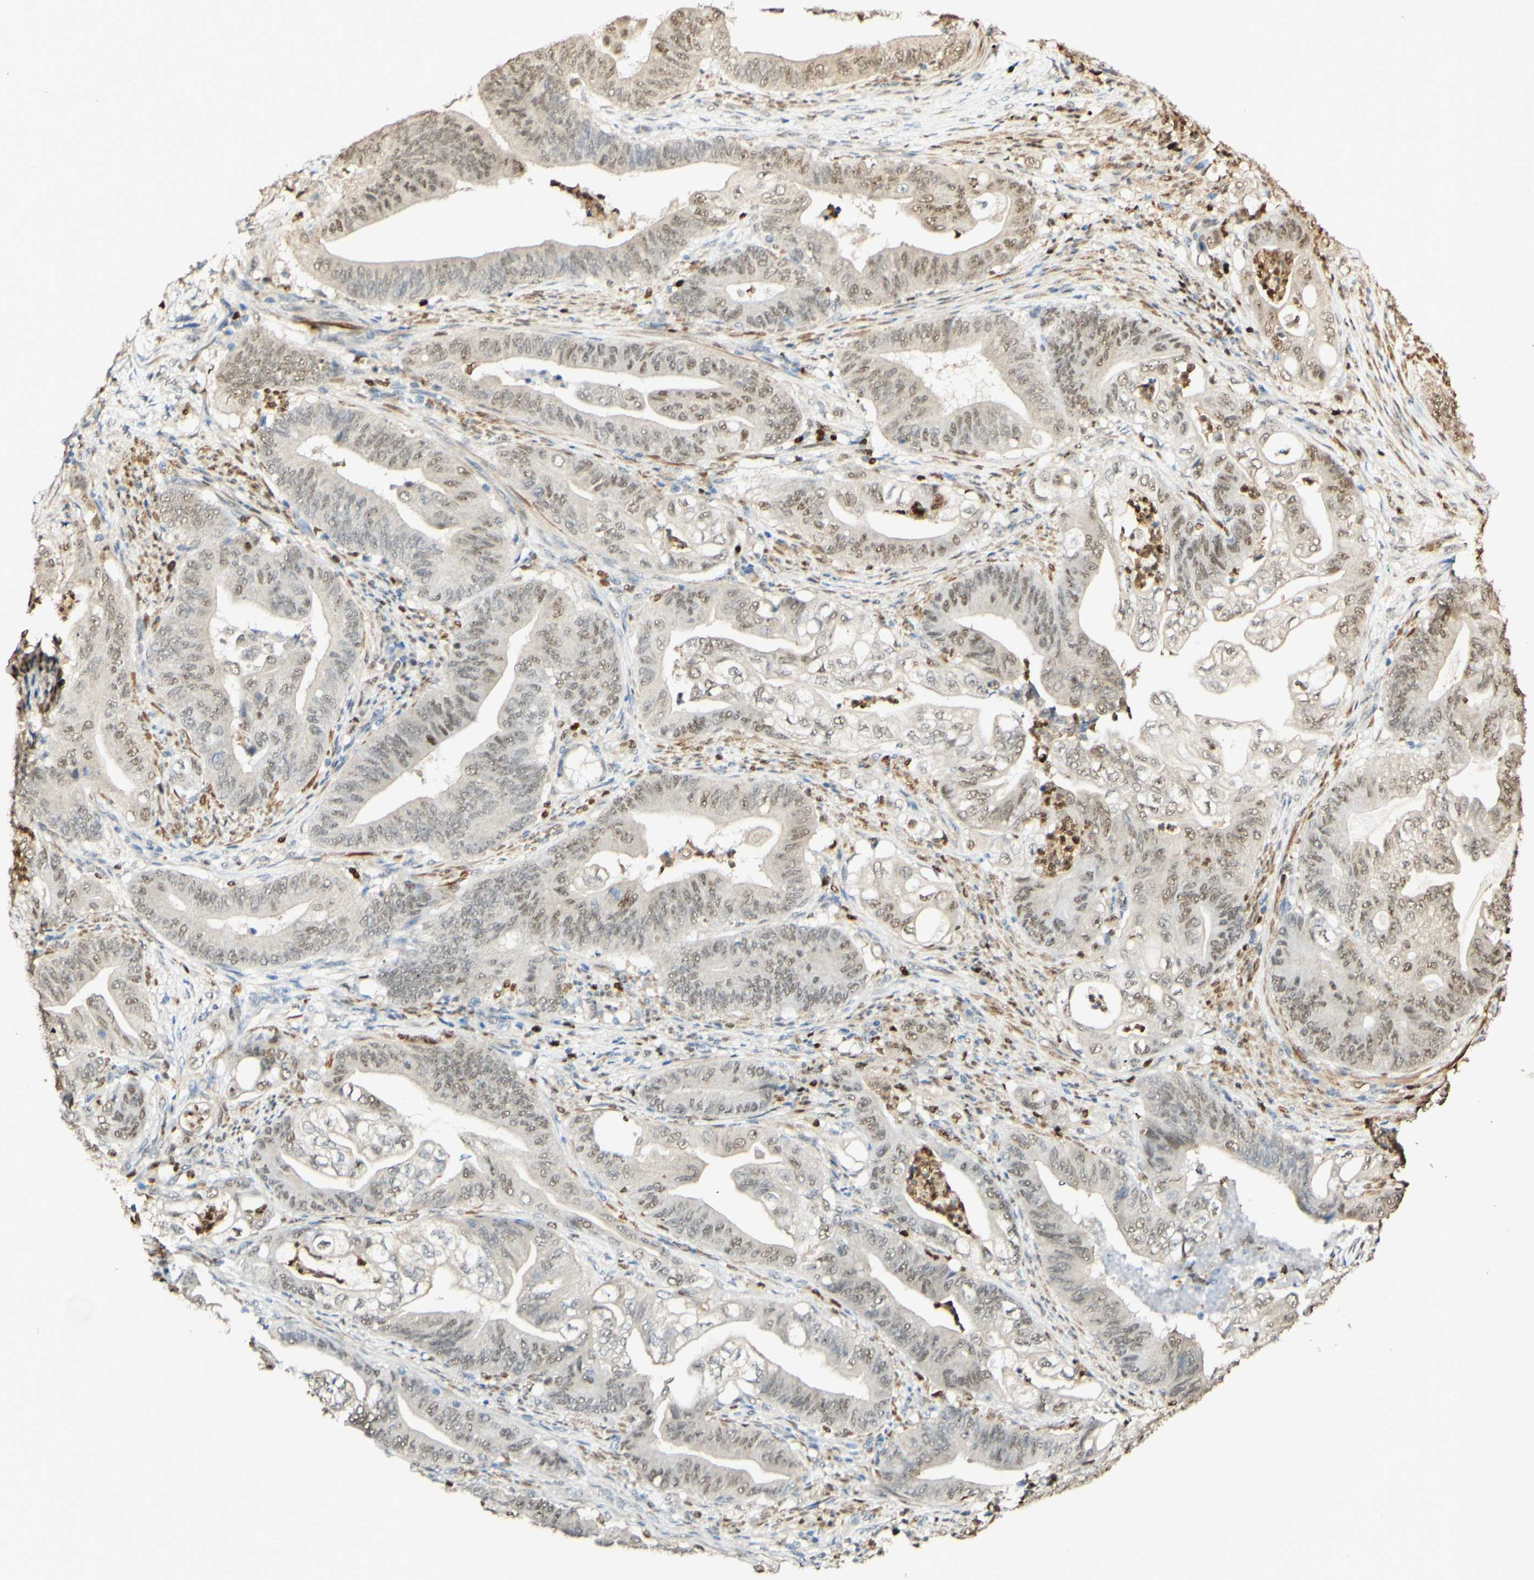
{"staining": {"intensity": "weak", "quantity": ">75%", "location": "nuclear"}, "tissue": "stomach cancer", "cell_type": "Tumor cells", "image_type": "cancer", "snomed": [{"axis": "morphology", "description": "Adenocarcinoma, NOS"}, {"axis": "topography", "description": "Stomach"}], "caption": "There is low levels of weak nuclear staining in tumor cells of adenocarcinoma (stomach), as demonstrated by immunohistochemical staining (brown color).", "gene": "MAP3K4", "patient": {"sex": "female", "age": 73}}